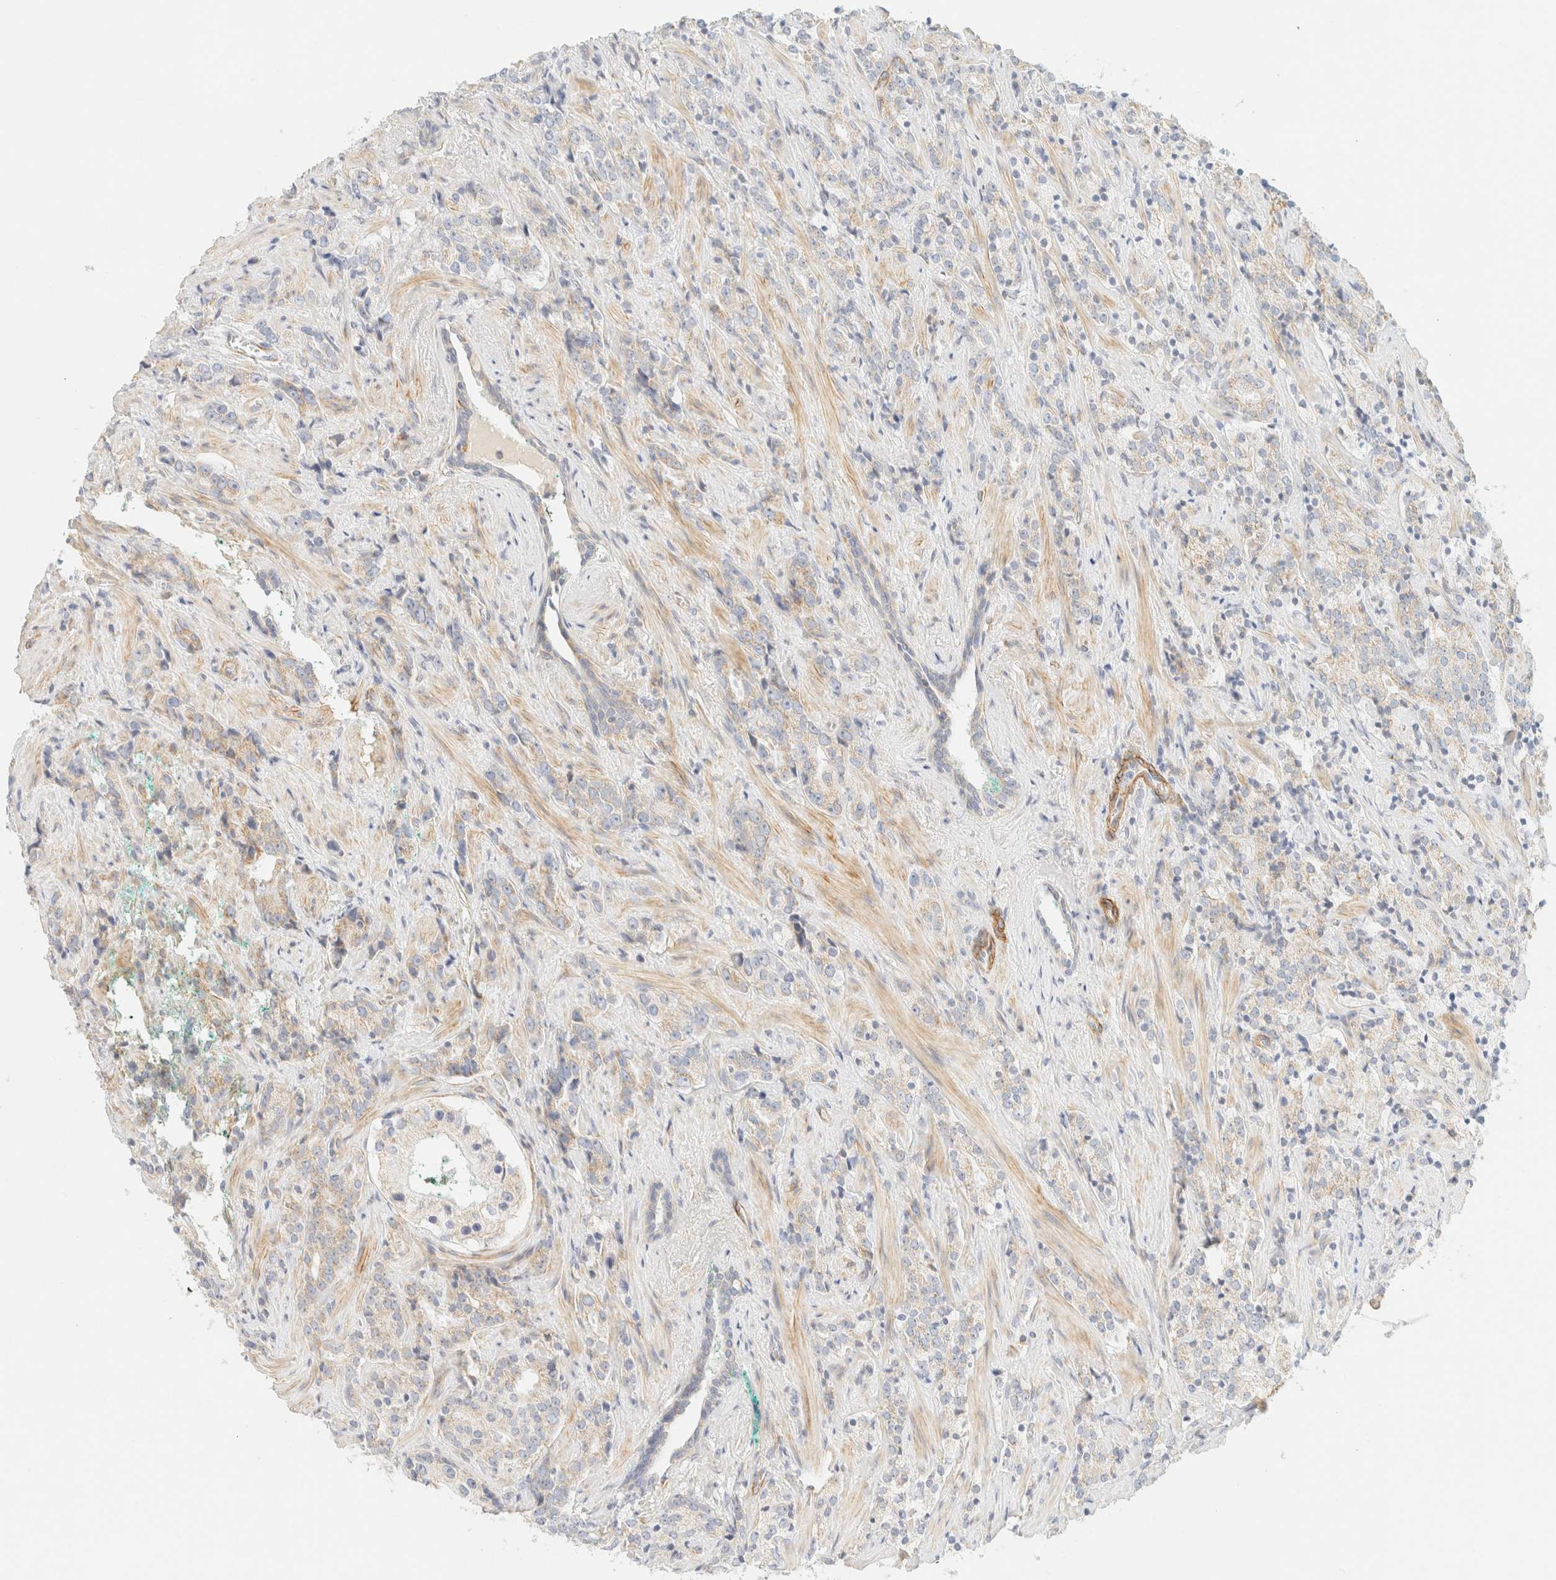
{"staining": {"intensity": "weak", "quantity": "<25%", "location": "cytoplasmic/membranous"}, "tissue": "prostate cancer", "cell_type": "Tumor cells", "image_type": "cancer", "snomed": [{"axis": "morphology", "description": "Adenocarcinoma, High grade"}, {"axis": "topography", "description": "Prostate"}], "caption": "There is no significant positivity in tumor cells of high-grade adenocarcinoma (prostate). Nuclei are stained in blue.", "gene": "MRM3", "patient": {"sex": "male", "age": 71}}